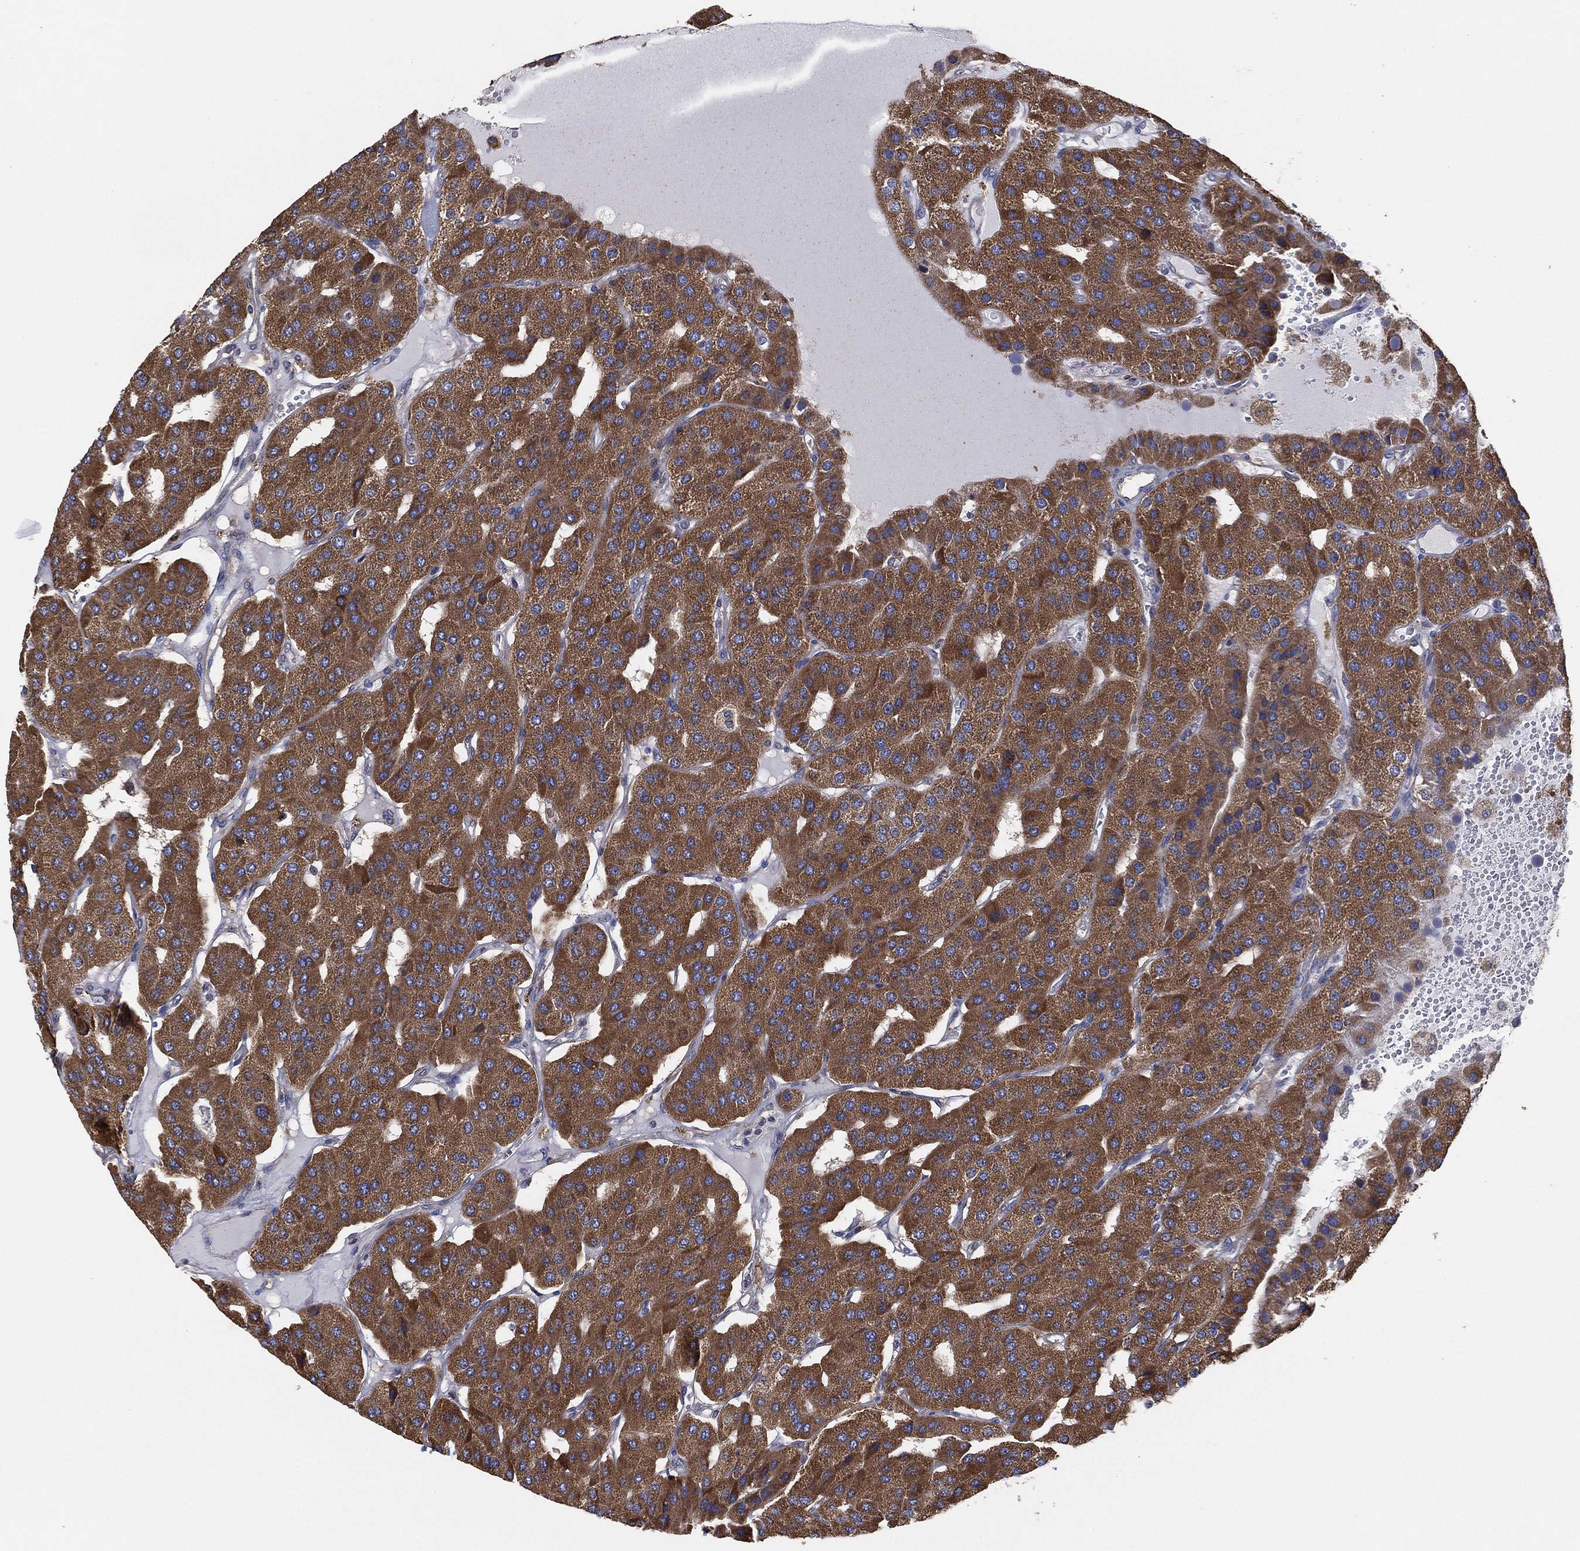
{"staining": {"intensity": "moderate", "quantity": ">75%", "location": "cytoplasmic/membranous"}, "tissue": "parathyroid gland", "cell_type": "Glandular cells", "image_type": "normal", "snomed": [{"axis": "morphology", "description": "Normal tissue, NOS"}, {"axis": "morphology", "description": "Adenoma, NOS"}, {"axis": "topography", "description": "Parathyroid gland"}], "caption": "High-magnification brightfield microscopy of normal parathyroid gland stained with DAB (3,3'-diaminobenzidine) (brown) and counterstained with hematoxylin (blue). glandular cells exhibit moderate cytoplasmic/membranous expression is seen in approximately>75% of cells.", "gene": "LIMD1", "patient": {"sex": "female", "age": 86}}